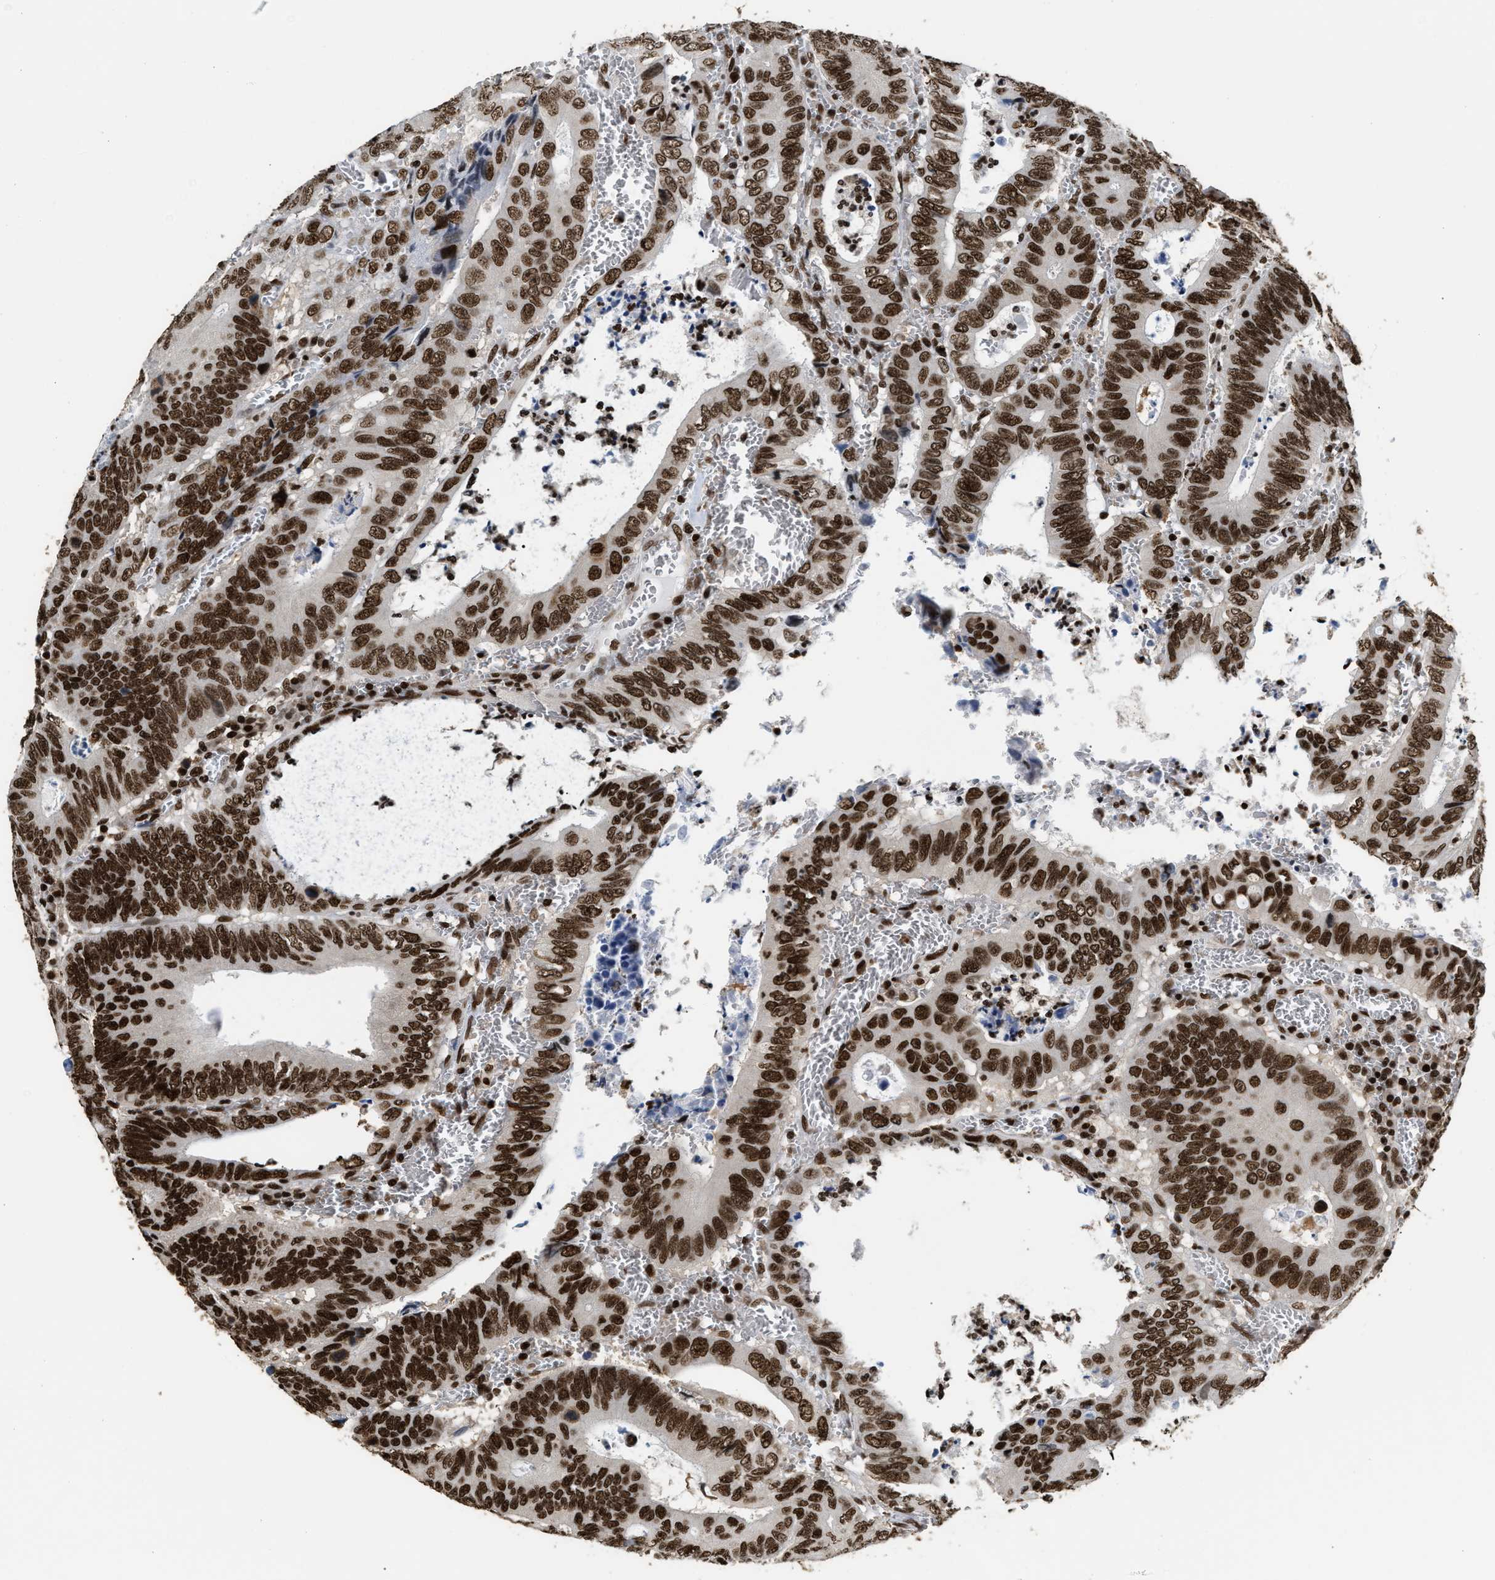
{"staining": {"intensity": "strong", "quantity": ">75%", "location": "nuclear"}, "tissue": "colorectal cancer", "cell_type": "Tumor cells", "image_type": "cancer", "snomed": [{"axis": "morphology", "description": "Inflammation, NOS"}, {"axis": "morphology", "description": "Adenocarcinoma, NOS"}, {"axis": "topography", "description": "Colon"}], "caption": "Strong nuclear staining is appreciated in about >75% of tumor cells in colorectal cancer.", "gene": "RAD21", "patient": {"sex": "male", "age": 72}}